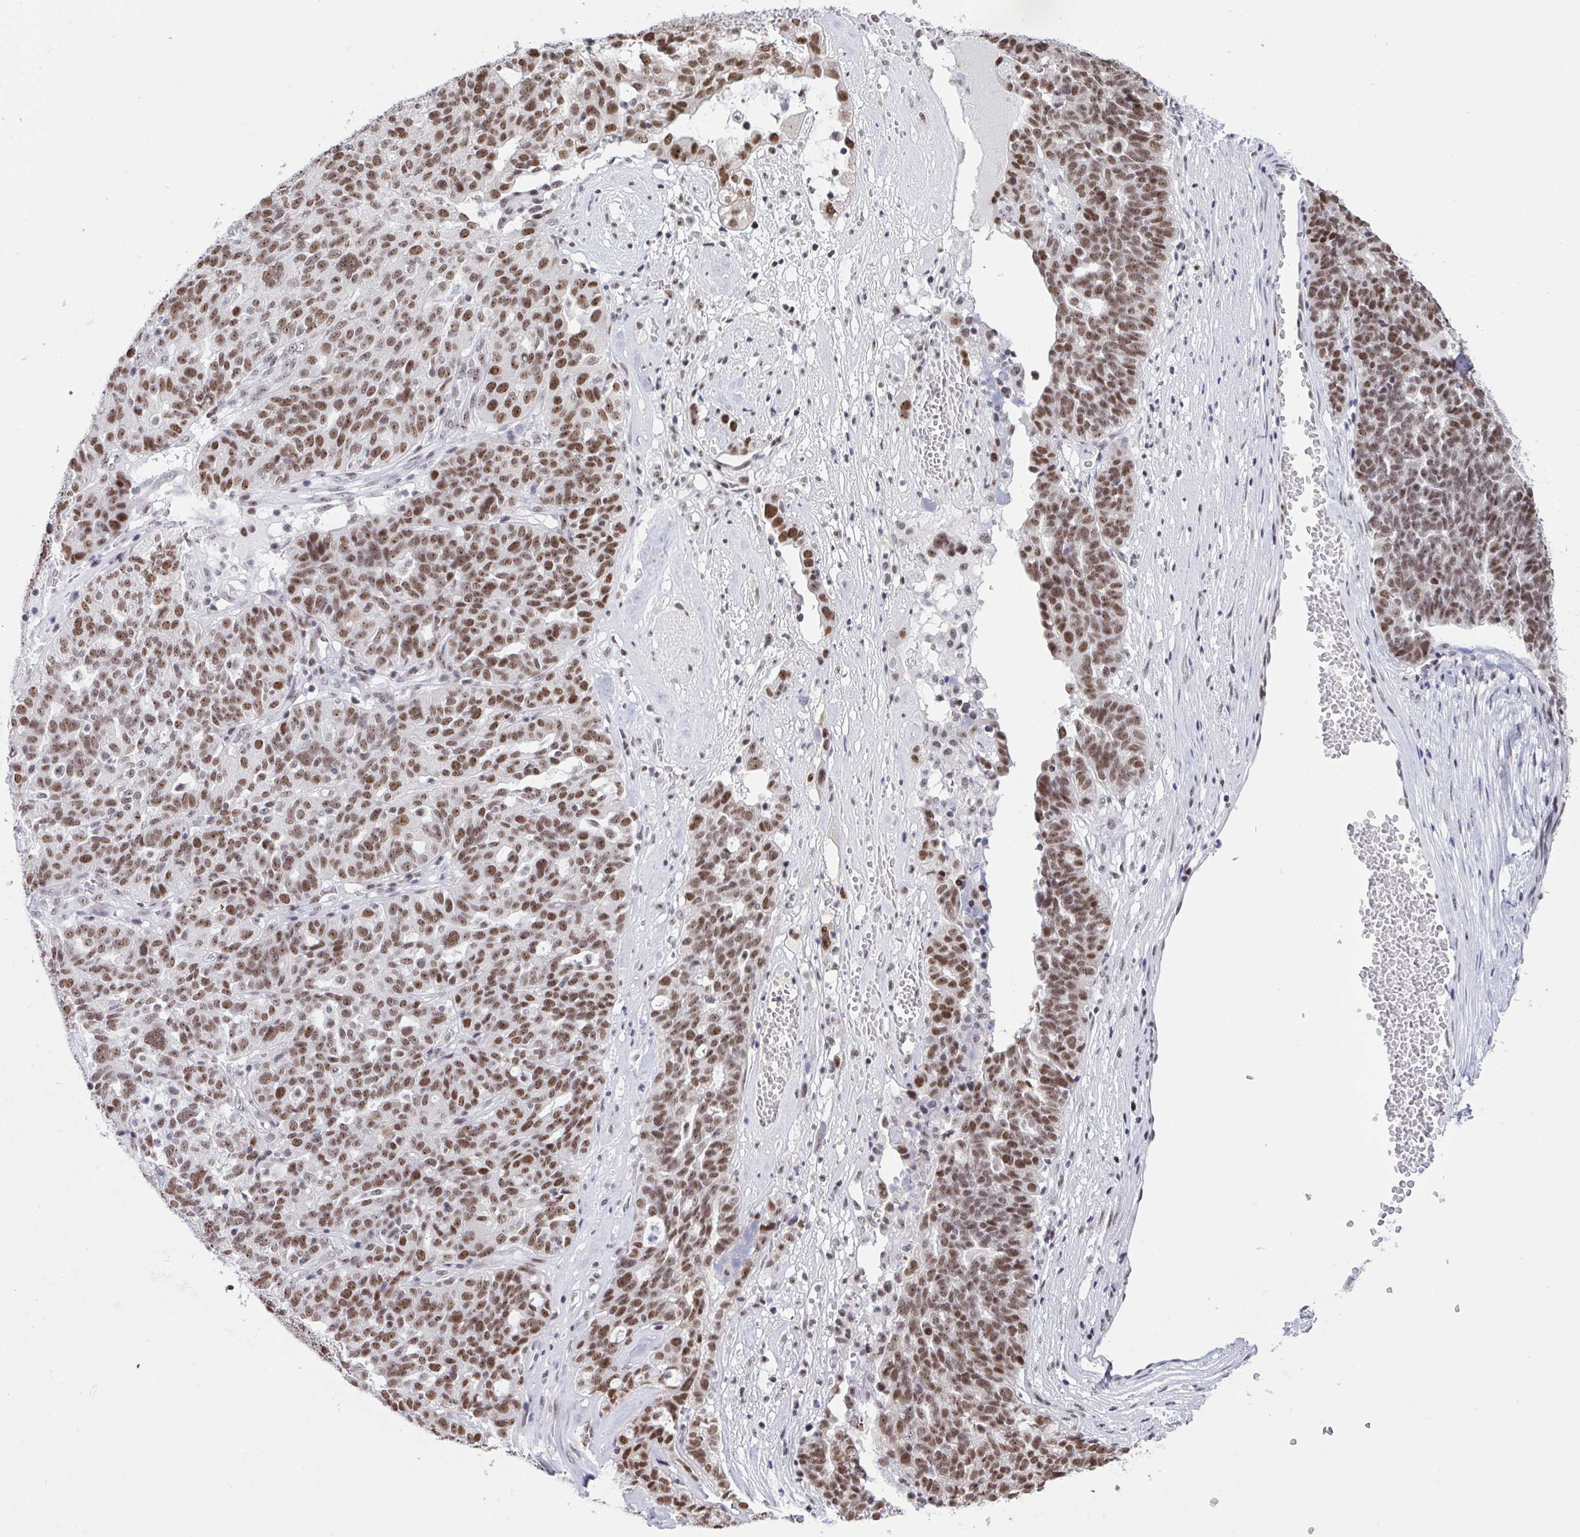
{"staining": {"intensity": "moderate", "quantity": ">75%", "location": "nuclear"}, "tissue": "ovarian cancer", "cell_type": "Tumor cells", "image_type": "cancer", "snomed": [{"axis": "morphology", "description": "Cystadenocarcinoma, serous, NOS"}, {"axis": "topography", "description": "Ovary"}], "caption": "Ovarian cancer (serous cystadenocarcinoma) stained with a brown dye displays moderate nuclear positive staining in about >75% of tumor cells.", "gene": "SUPT16H", "patient": {"sex": "female", "age": 59}}